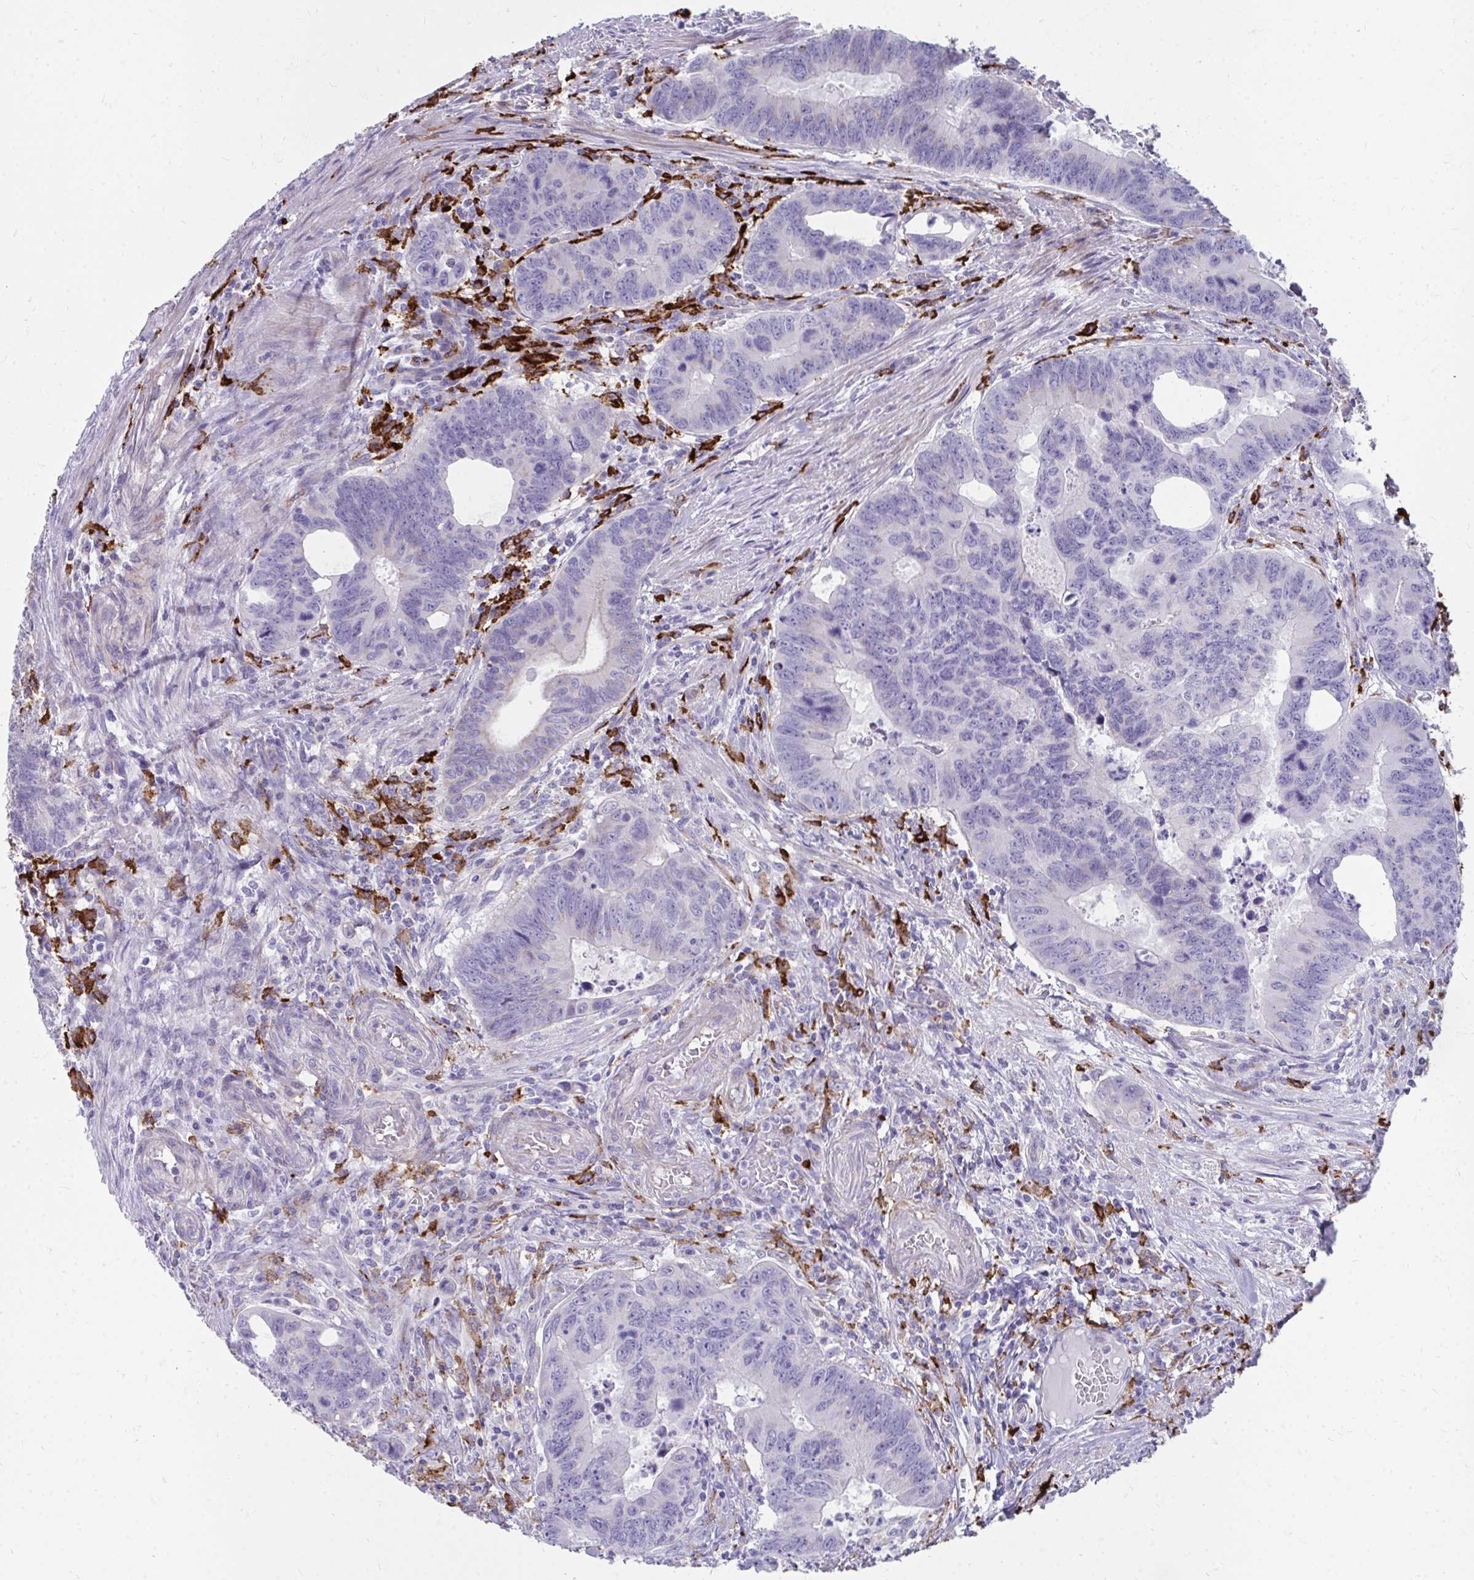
{"staining": {"intensity": "negative", "quantity": "none", "location": "none"}, "tissue": "colorectal cancer", "cell_type": "Tumor cells", "image_type": "cancer", "snomed": [{"axis": "morphology", "description": "Adenocarcinoma, NOS"}, {"axis": "topography", "description": "Colon"}], "caption": "DAB immunohistochemical staining of colorectal adenocarcinoma exhibits no significant staining in tumor cells. The staining was performed using DAB (3,3'-diaminobenzidine) to visualize the protein expression in brown, while the nuclei were stained in blue with hematoxylin (Magnification: 20x).", "gene": "CD163", "patient": {"sex": "male", "age": 62}}